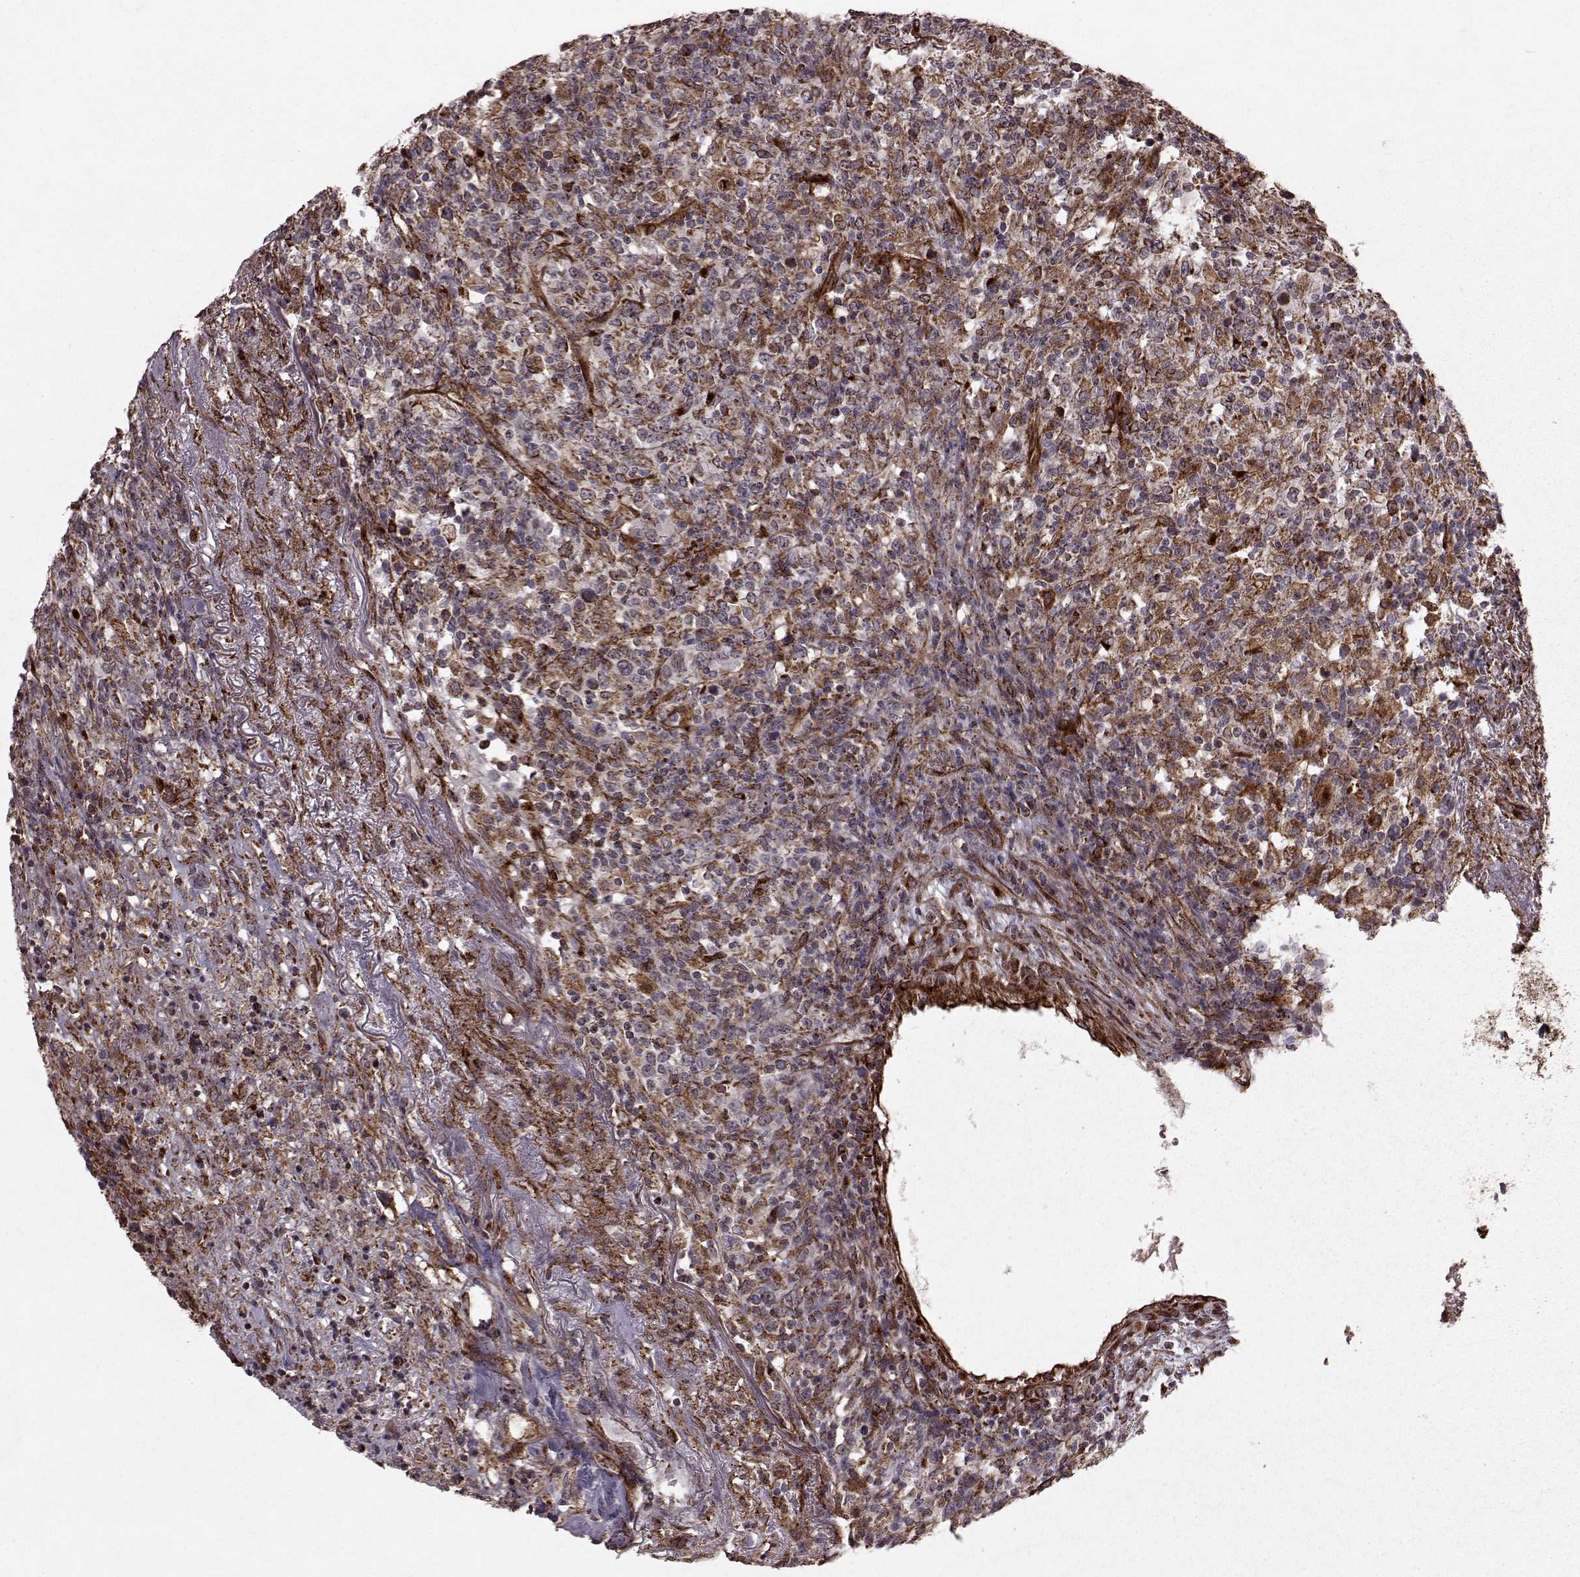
{"staining": {"intensity": "moderate", "quantity": "<25%", "location": "cytoplasmic/membranous"}, "tissue": "lymphoma", "cell_type": "Tumor cells", "image_type": "cancer", "snomed": [{"axis": "morphology", "description": "Malignant lymphoma, non-Hodgkin's type, High grade"}, {"axis": "topography", "description": "Lung"}], "caption": "This micrograph displays immunohistochemistry staining of lymphoma, with low moderate cytoplasmic/membranous positivity in approximately <25% of tumor cells.", "gene": "FXN", "patient": {"sex": "male", "age": 79}}